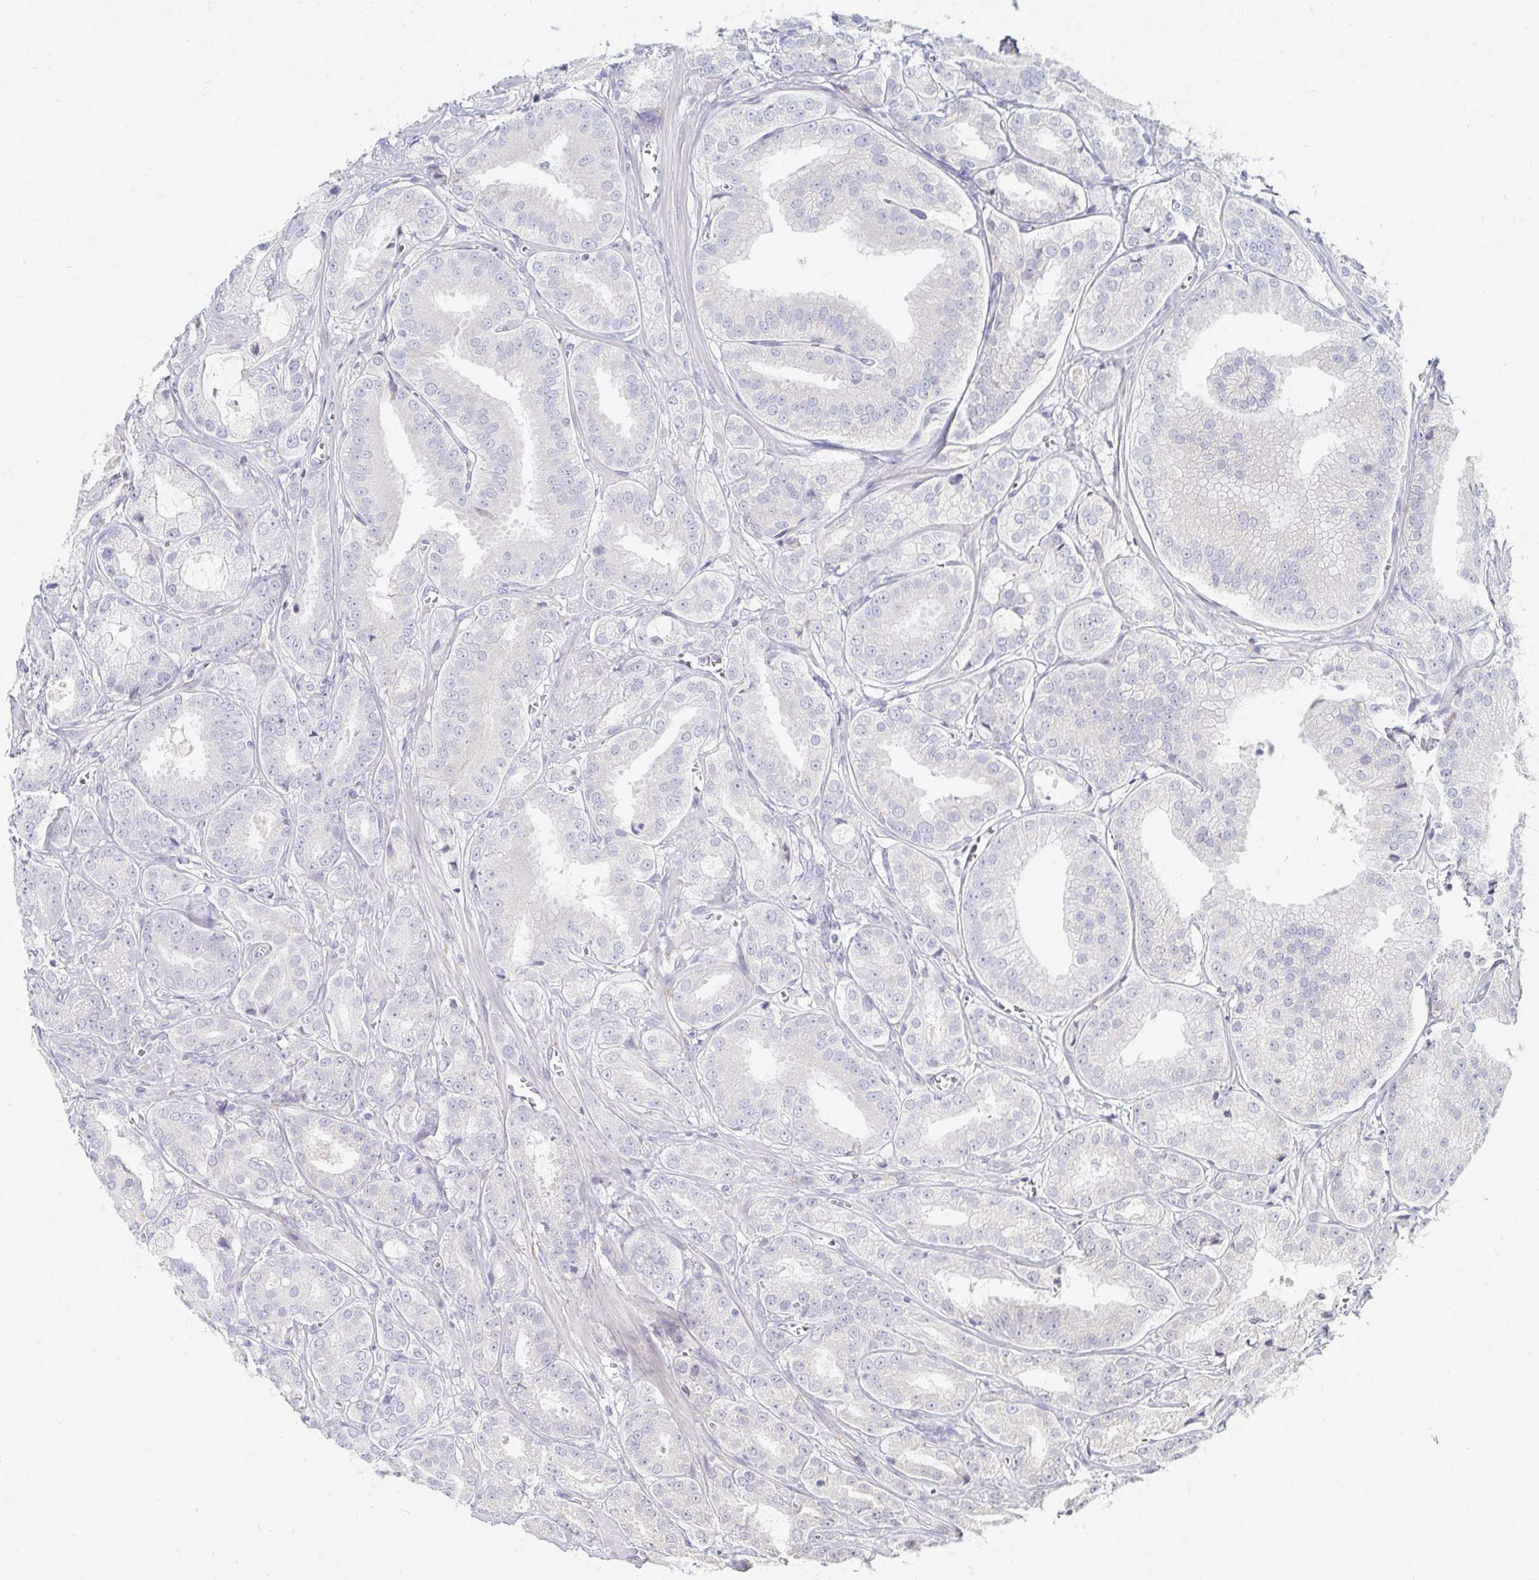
{"staining": {"intensity": "negative", "quantity": "none", "location": "none"}, "tissue": "prostate cancer", "cell_type": "Tumor cells", "image_type": "cancer", "snomed": [{"axis": "morphology", "description": "Adenocarcinoma, High grade"}, {"axis": "topography", "description": "Prostate"}], "caption": "The immunohistochemistry (IHC) histopathology image has no significant expression in tumor cells of prostate cancer tissue.", "gene": "MYLK2", "patient": {"sex": "male", "age": 64}}